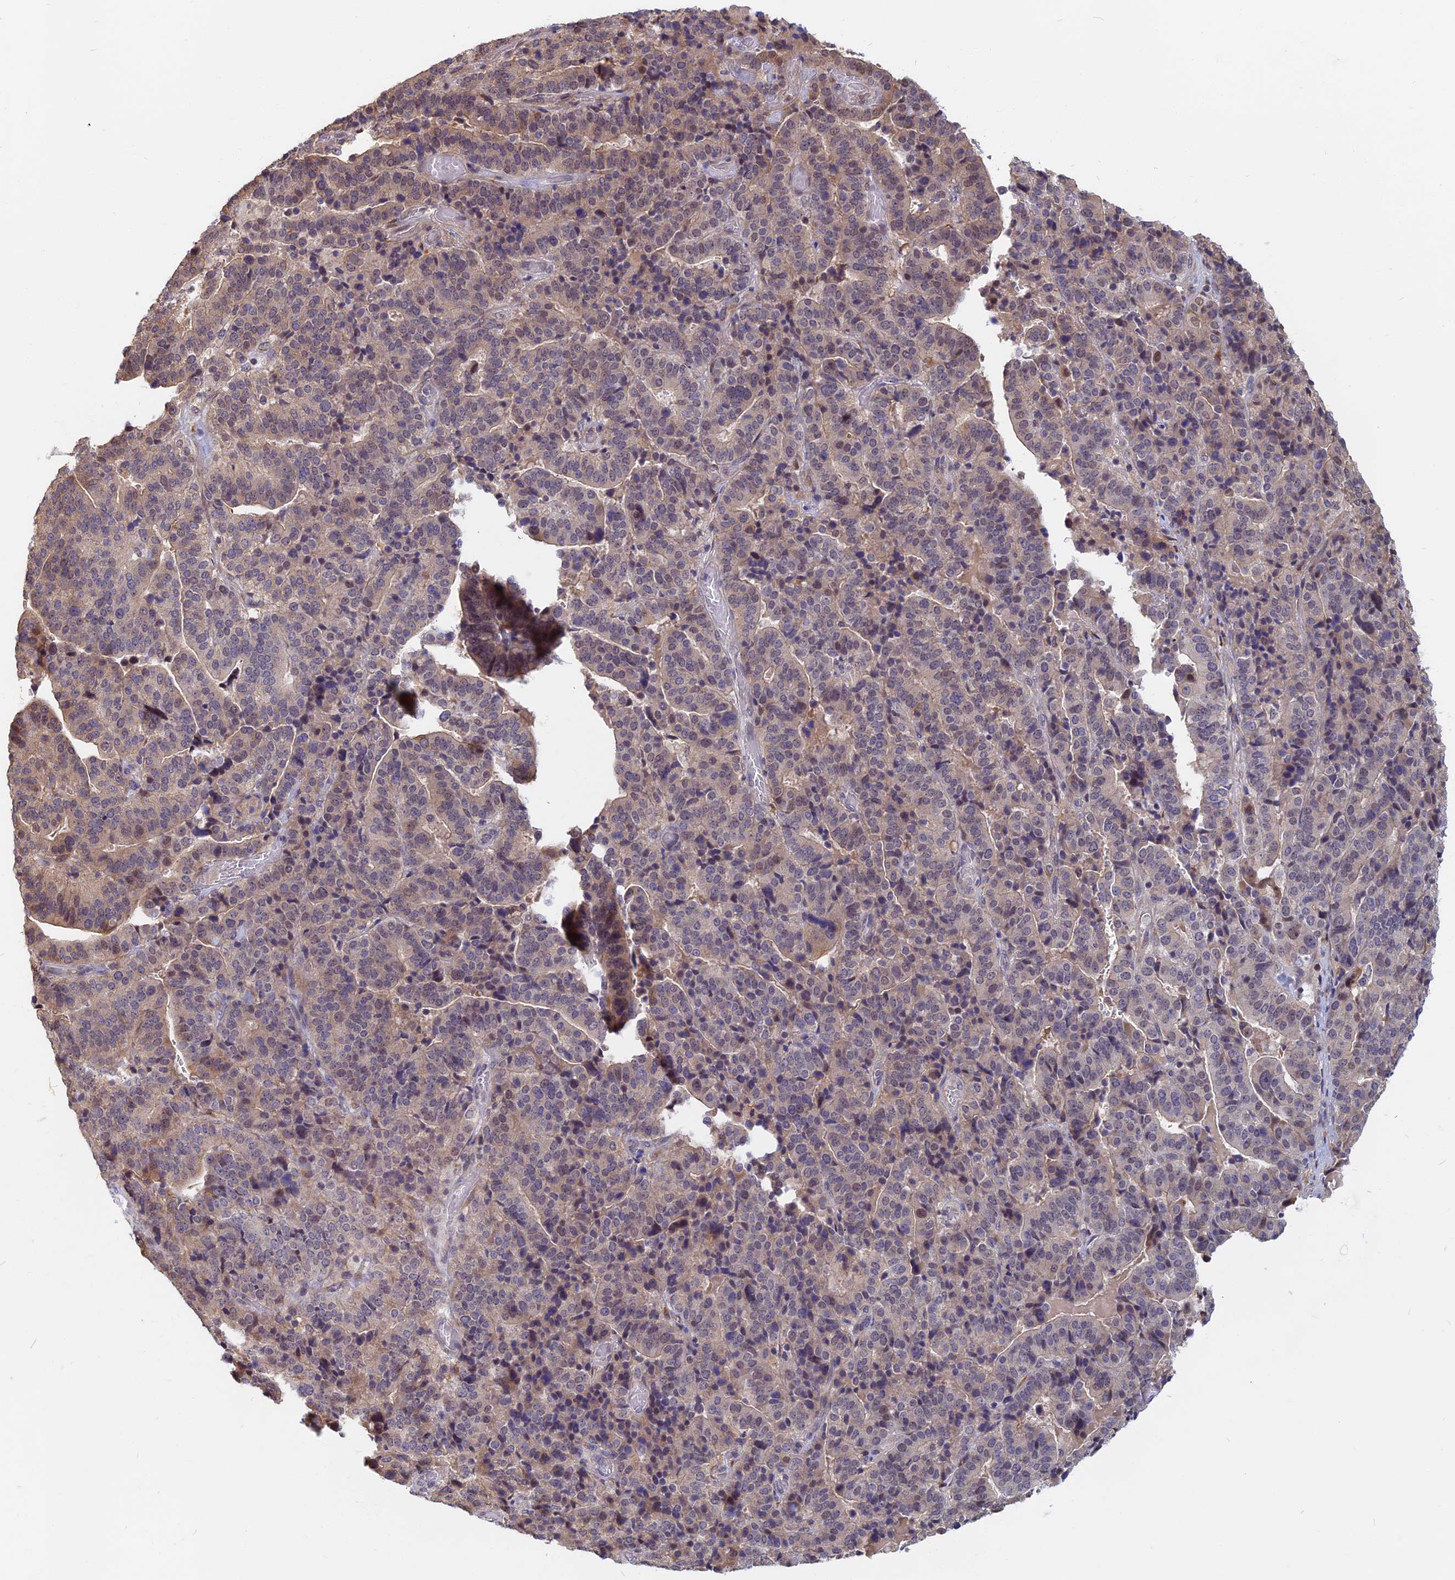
{"staining": {"intensity": "weak", "quantity": "<25%", "location": "cytoplasmic/membranous,nuclear"}, "tissue": "stomach cancer", "cell_type": "Tumor cells", "image_type": "cancer", "snomed": [{"axis": "morphology", "description": "Adenocarcinoma, NOS"}, {"axis": "topography", "description": "Stomach"}], "caption": "The micrograph reveals no staining of tumor cells in stomach cancer (adenocarcinoma). (IHC, brightfield microscopy, high magnification).", "gene": "CCDC113", "patient": {"sex": "male", "age": 48}}